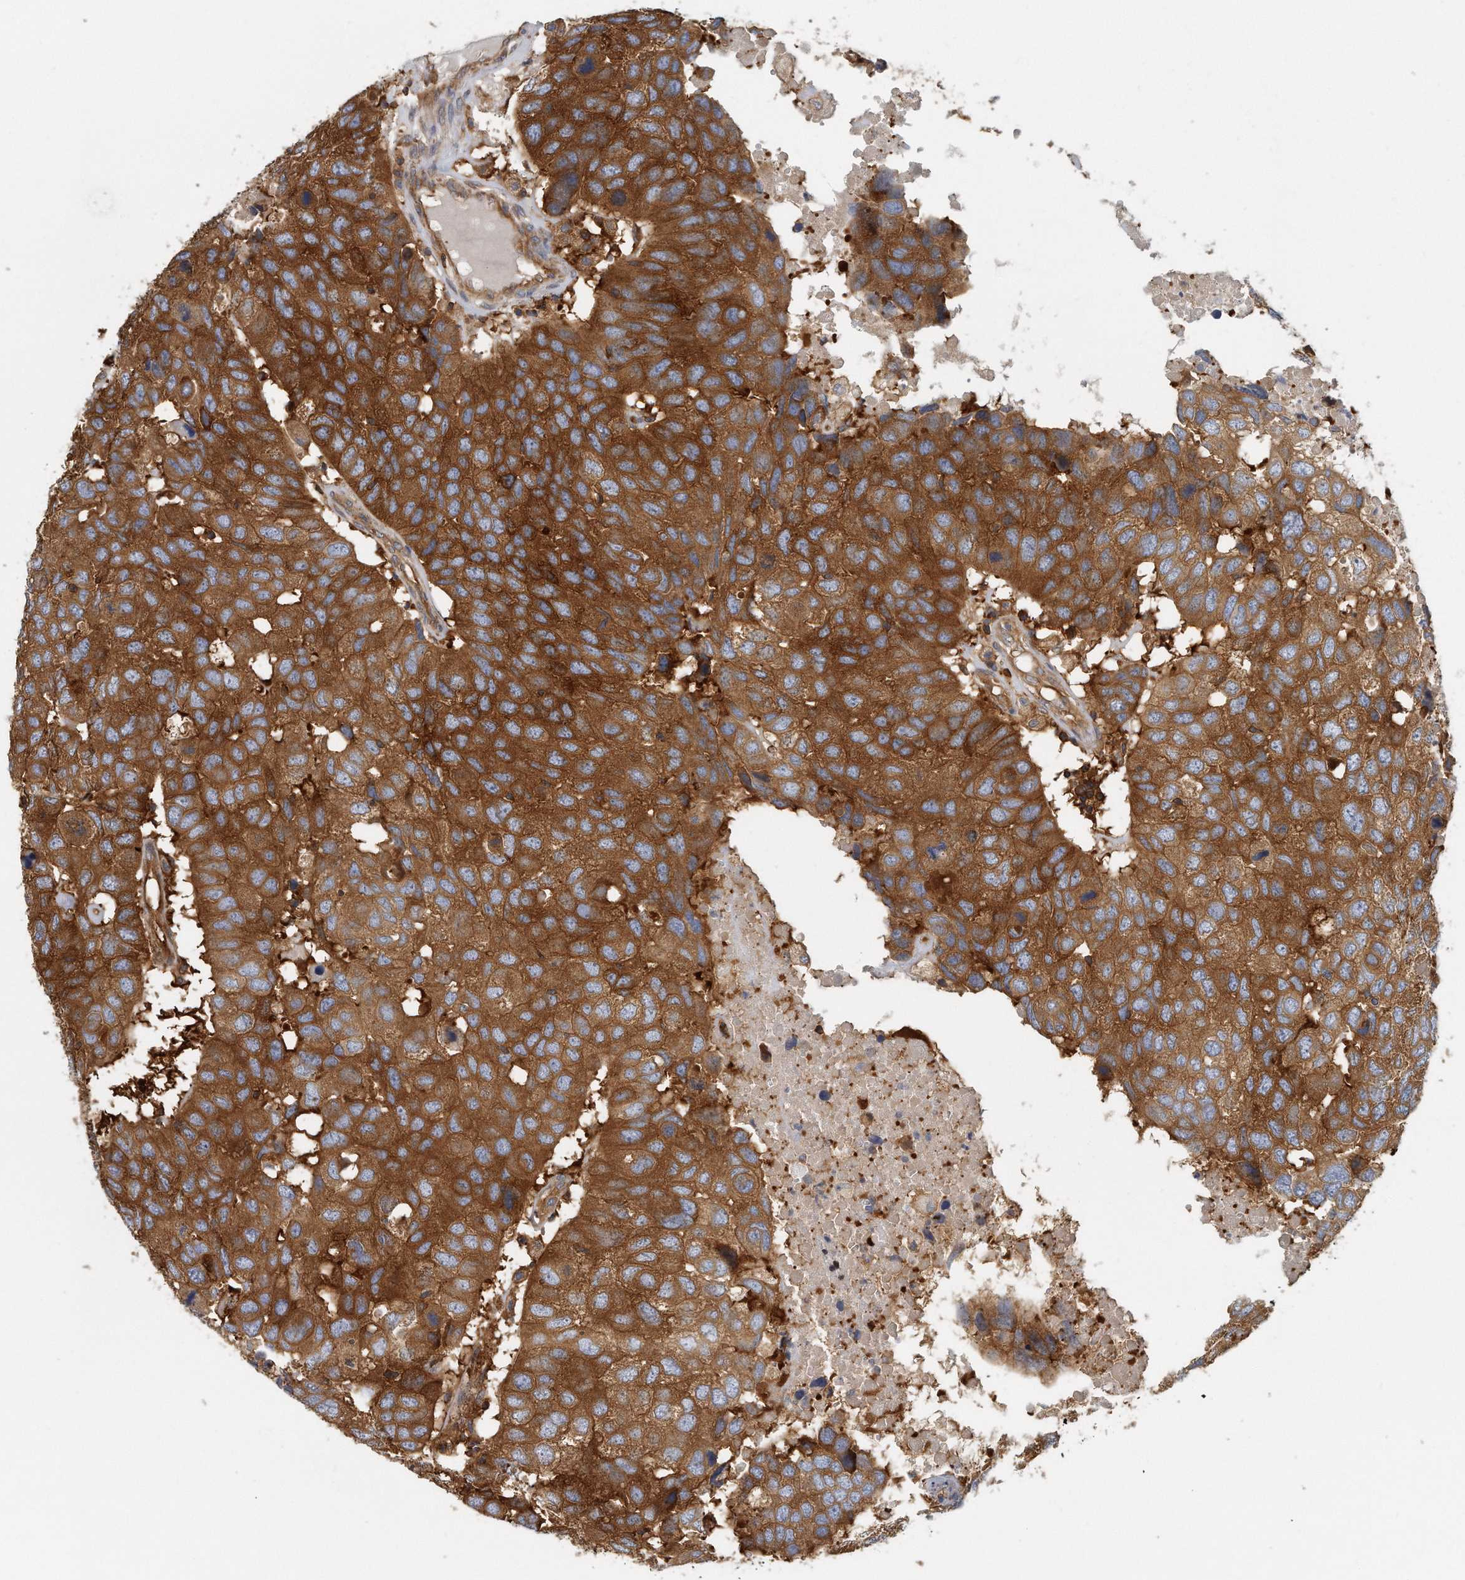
{"staining": {"intensity": "strong", "quantity": ">75%", "location": "cytoplasmic/membranous"}, "tissue": "head and neck cancer", "cell_type": "Tumor cells", "image_type": "cancer", "snomed": [{"axis": "morphology", "description": "Squamous cell carcinoma, NOS"}, {"axis": "topography", "description": "Head-Neck"}], "caption": "Immunohistochemistry (IHC) (DAB) staining of human head and neck cancer displays strong cytoplasmic/membranous protein positivity in approximately >75% of tumor cells.", "gene": "EIF3I", "patient": {"sex": "male", "age": 66}}